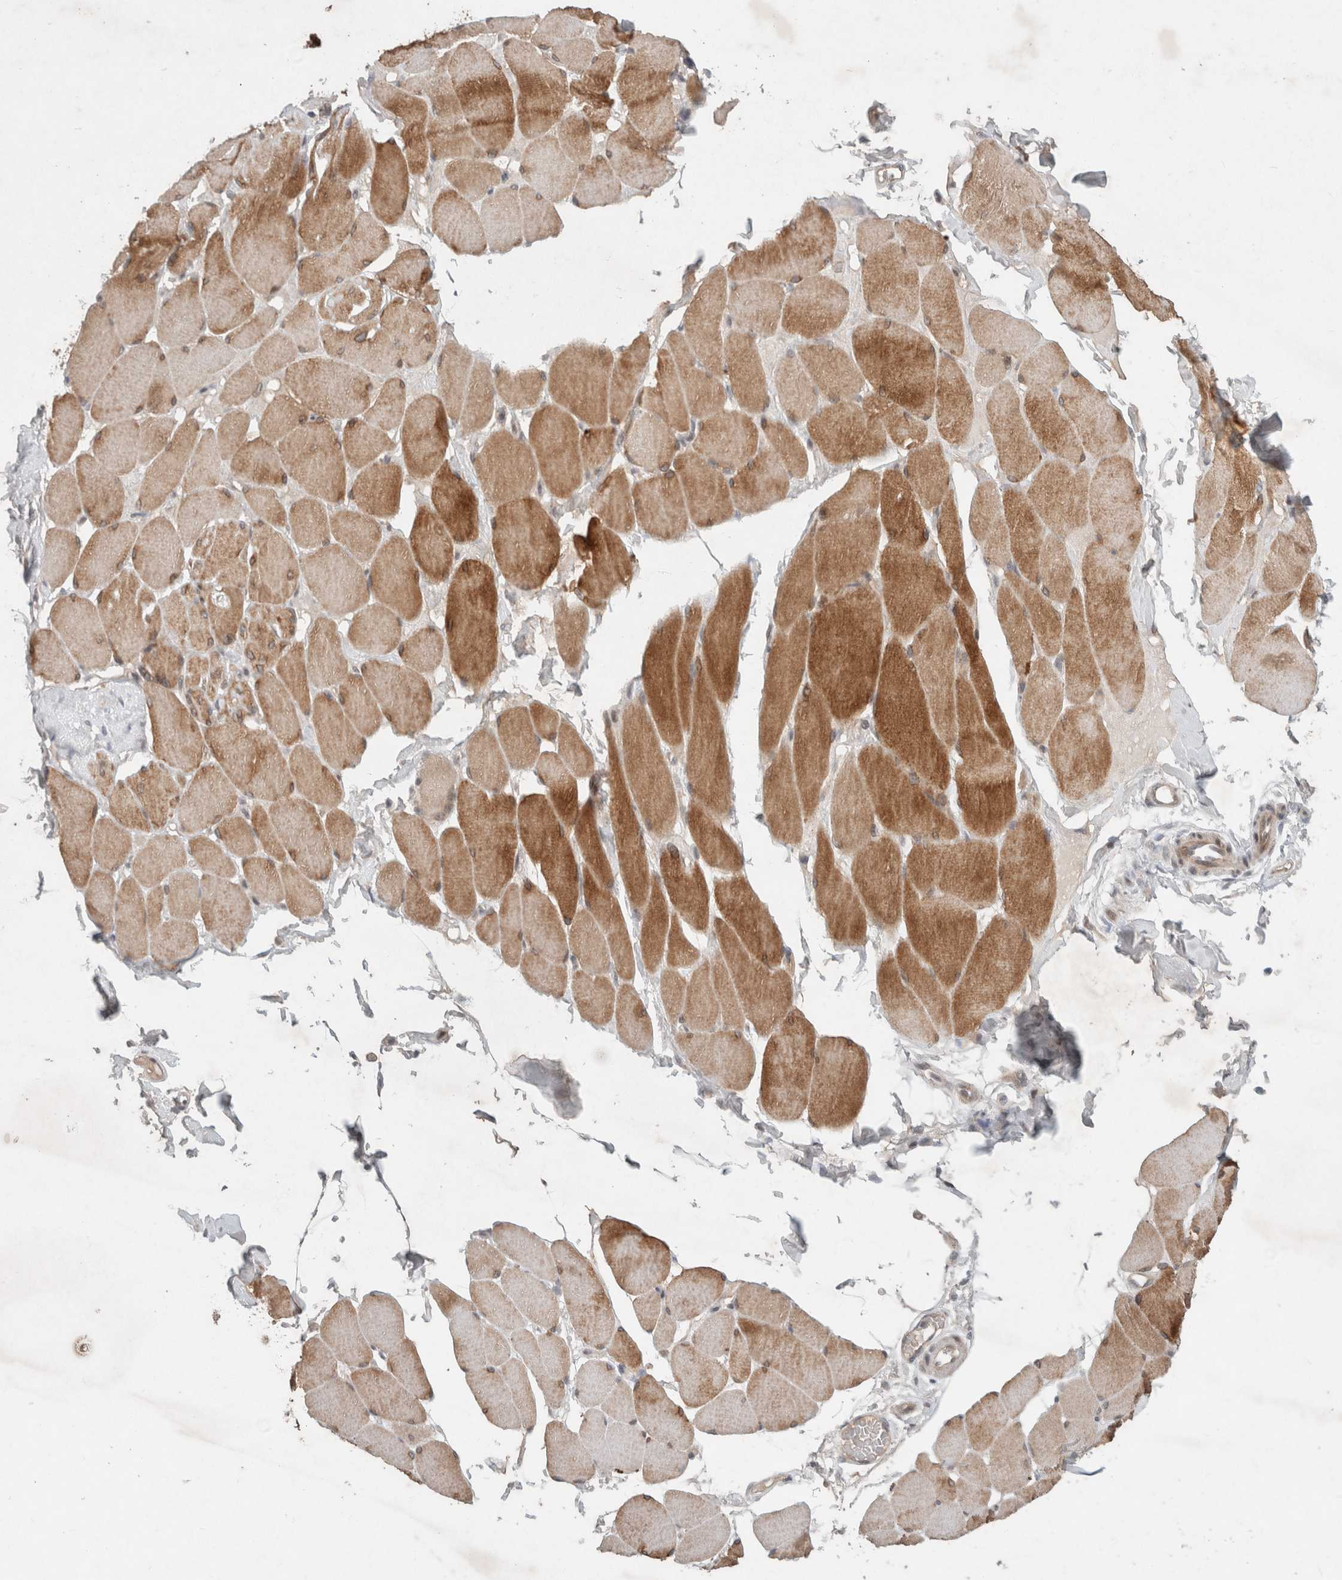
{"staining": {"intensity": "strong", "quantity": "25%-75%", "location": "cytoplasmic/membranous"}, "tissue": "skeletal muscle", "cell_type": "Myocytes", "image_type": "normal", "snomed": [{"axis": "morphology", "description": "Normal tissue, NOS"}, {"axis": "topography", "description": "Skin"}, {"axis": "topography", "description": "Skeletal muscle"}], "caption": "IHC micrograph of normal skeletal muscle: human skeletal muscle stained using immunohistochemistry demonstrates high levels of strong protein expression localized specifically in the cytoplasmic/membranous of myocytes, appearing as a cytoplasmic/membranous brown color.", "gene": "RASAL2", "patient": {"sex": "male", "age": 83}}